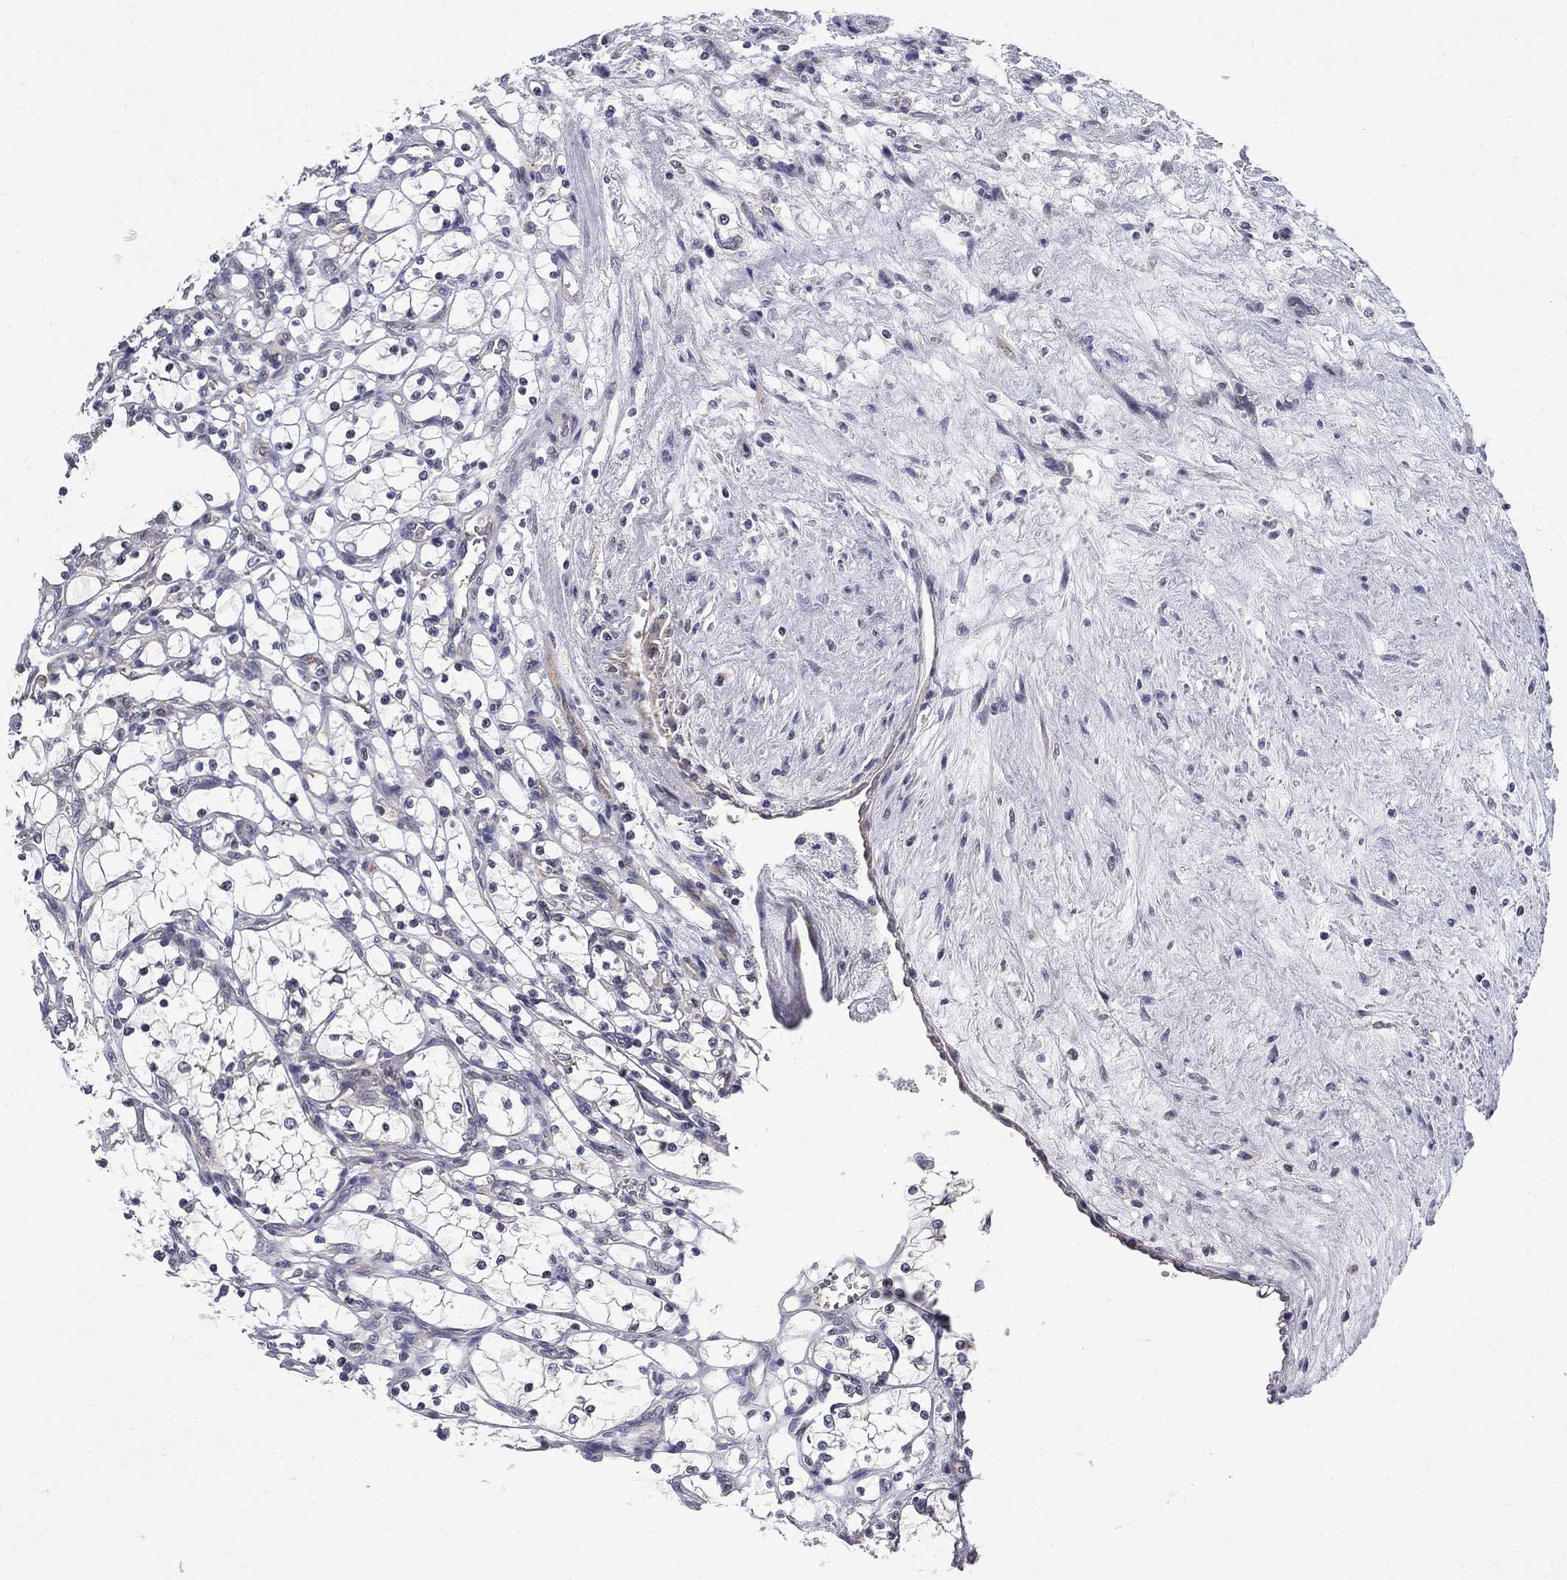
{"staining": {"intensity": "negative", "quantity": "none", "location": "none"}, "tissue": "renal cancer", "cell_type": "Tumor cells", "image_type": "cancer", "snomed": [{"axis": "morphology", "description": "Adenocarcinoma, NOS"}, {"axis": "topography", "description": "Kidney"}], "caption": "IHC of renal cancer shows no positivity in tumor cells. (Immunohistochemistry, brightfield microscopy, high magnification).", "gene": "GALNT8", "patient": {"sex": "female", "age": 69}}